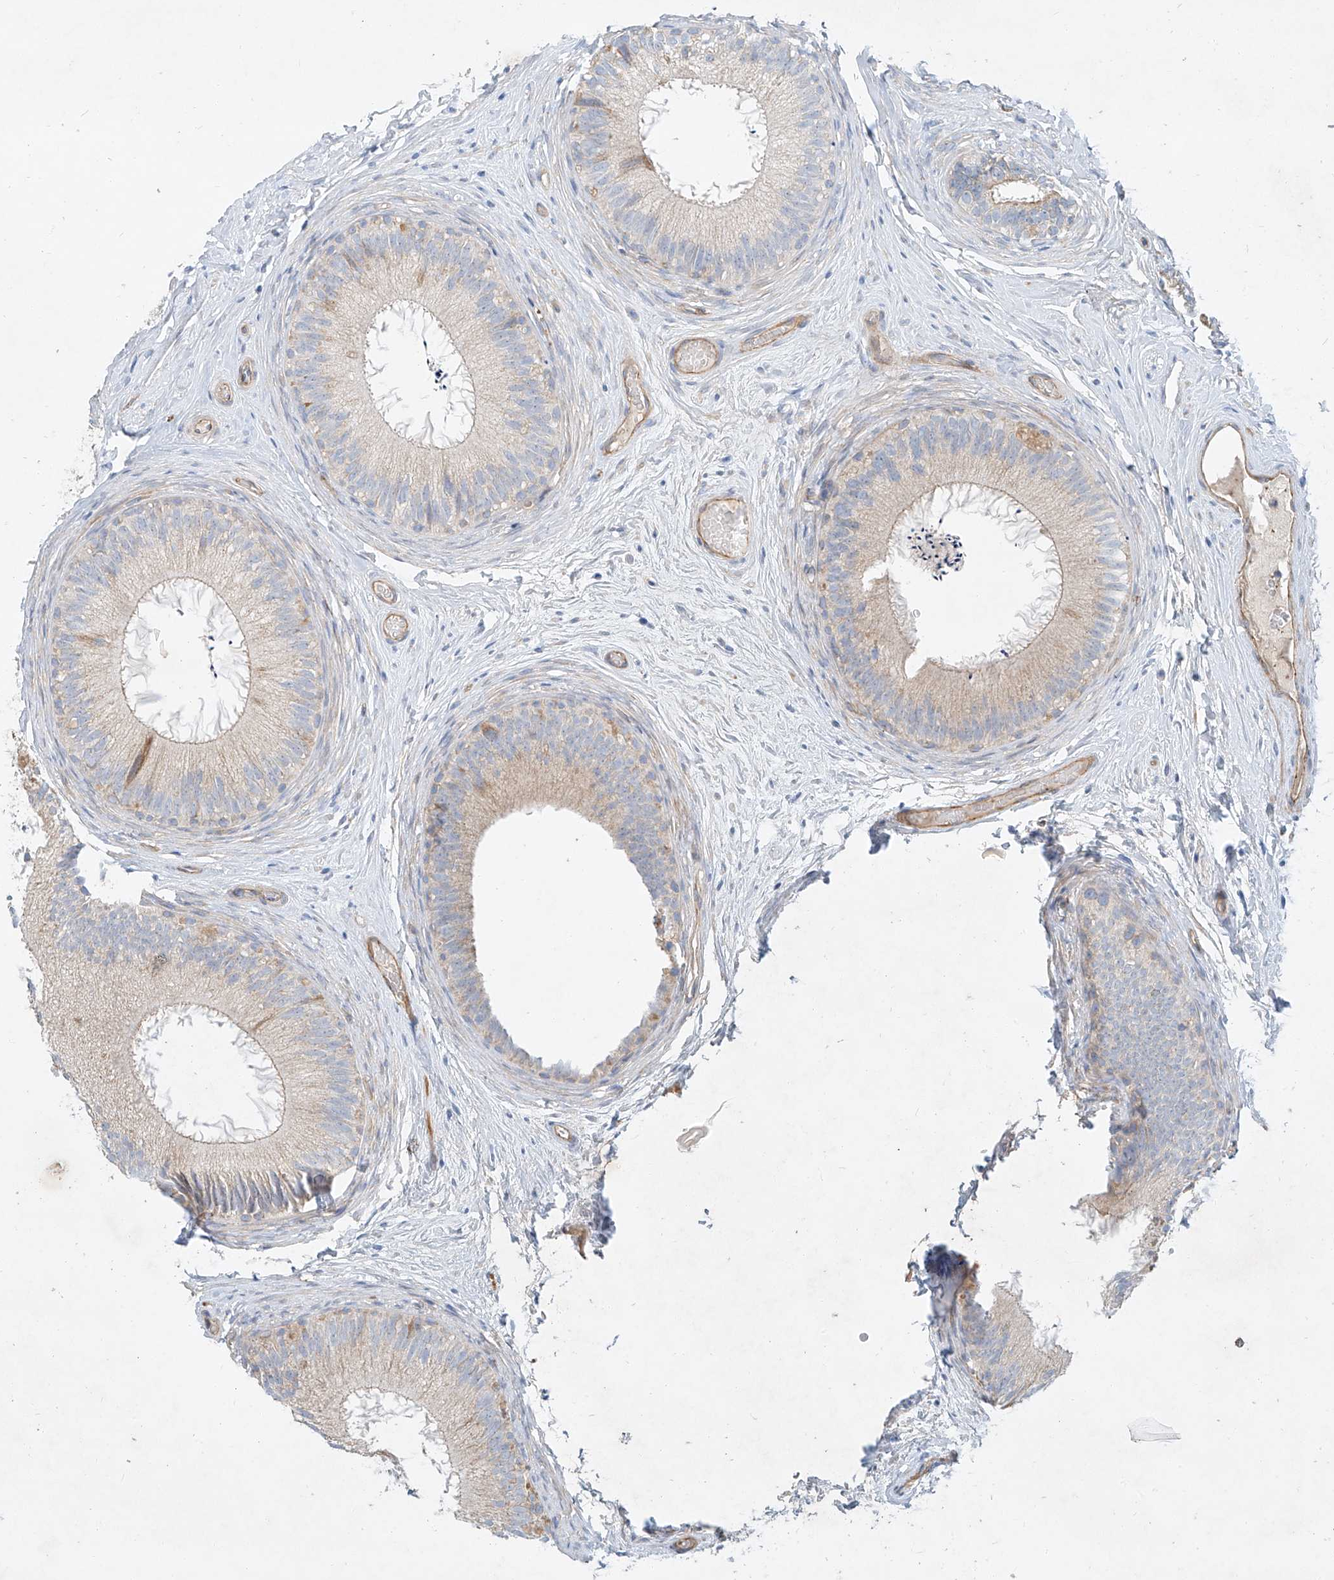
{"staining": {"intensity": "weak", "quantity": "25%-75%", "location": "cytoplasmic/membranous"}, "tissue": "epididymis", "cell_type": "Glandular cells", "image_type": "normal", "snomed": [{"axis": "morphology", "description": "Normal tissue, NOS"}, {"axis": "topography", "description": "Epididymis"}], "caption": "This micrograph demonstrates IHC staining of benign epididymis, with low weak cytoplasmic/membranous staining in about 25%-75% of glandular cells.", "gene": "AJM1", "patient": {"sex": "male", "age": 50}}